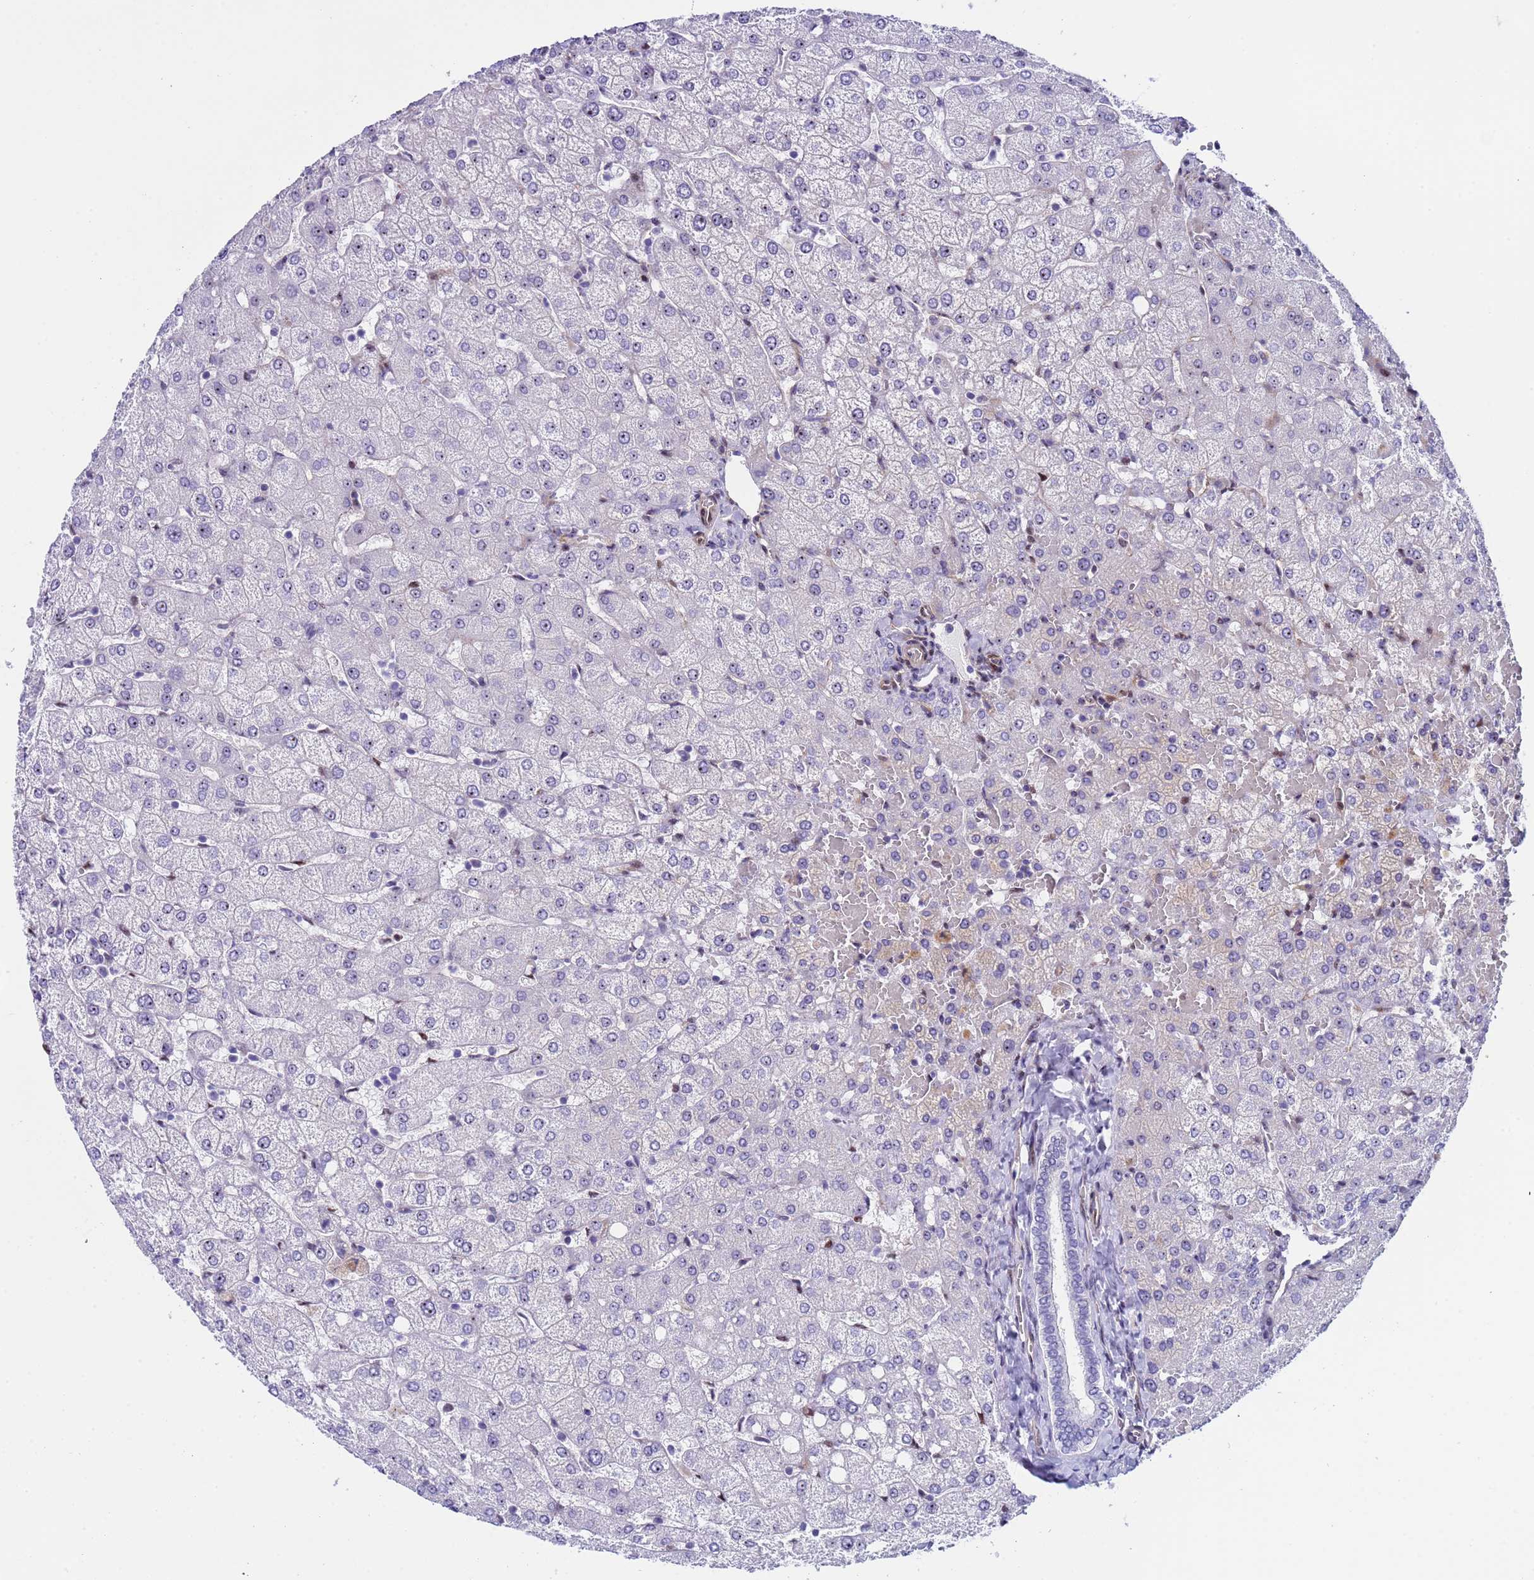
{"staining": {"intensity": "negative", "quantity": "none", "location": "none"}, "tissue": "liver", "cell_type": "Cholangiocytes", "image_type": "normal", "snomed": [{"axis": "morphology", "description": "Normal tissue, NOS"}, {"axis": "topography", "description": "Liver"}], "caption": "Immunohistochemistry image of unremarkable liver: liver stained with DAB exhibits no significant protein expression in cholangiocytes. Nuclei are stained in blue.", "gene": "POP5", "patient": {"sex": "female", "age": 54}}